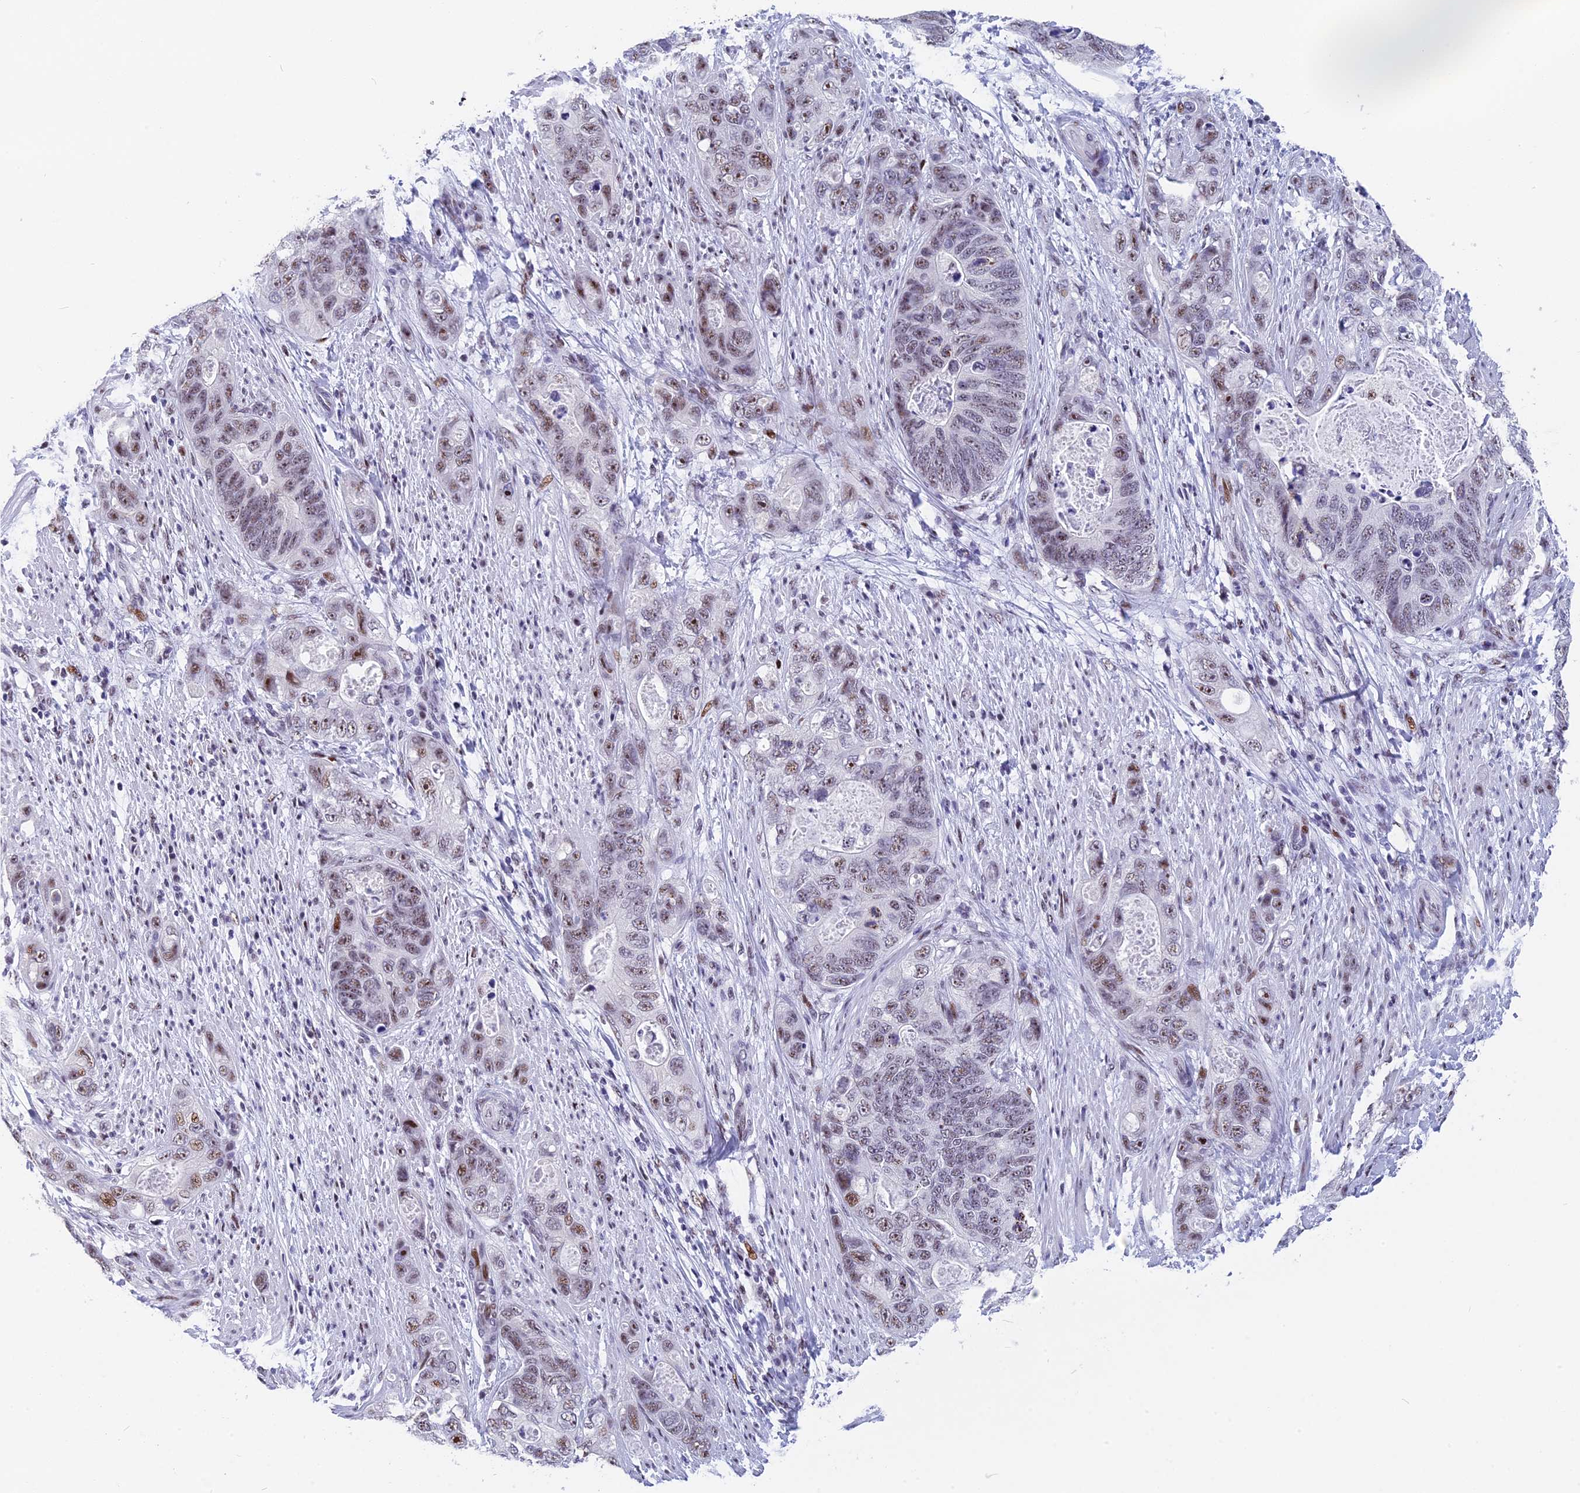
{"staining": {"intensity": "weak", "quantity": "25%-75%", "location": "nuclear"}, "tissue": "stomach cancer", "cell_type": "Tumor cells", "image_type": "cancer", "snomed": [{"axis": "morphology", "description": "Adenocarcinoma, NOS"}, {"axis": "topography", "description": "Stomach"}], "caption": "An immunohistochemistry micrograph of neoplastic tissue is shown. Protein staining in brown labels weak nuclear positivity in stomach cancer within tumor cells. (Brightfield microscopy of DAB IHC at high magnification).", "gene": "NSA2", "patient": {"sex": "female", "age": 89}}